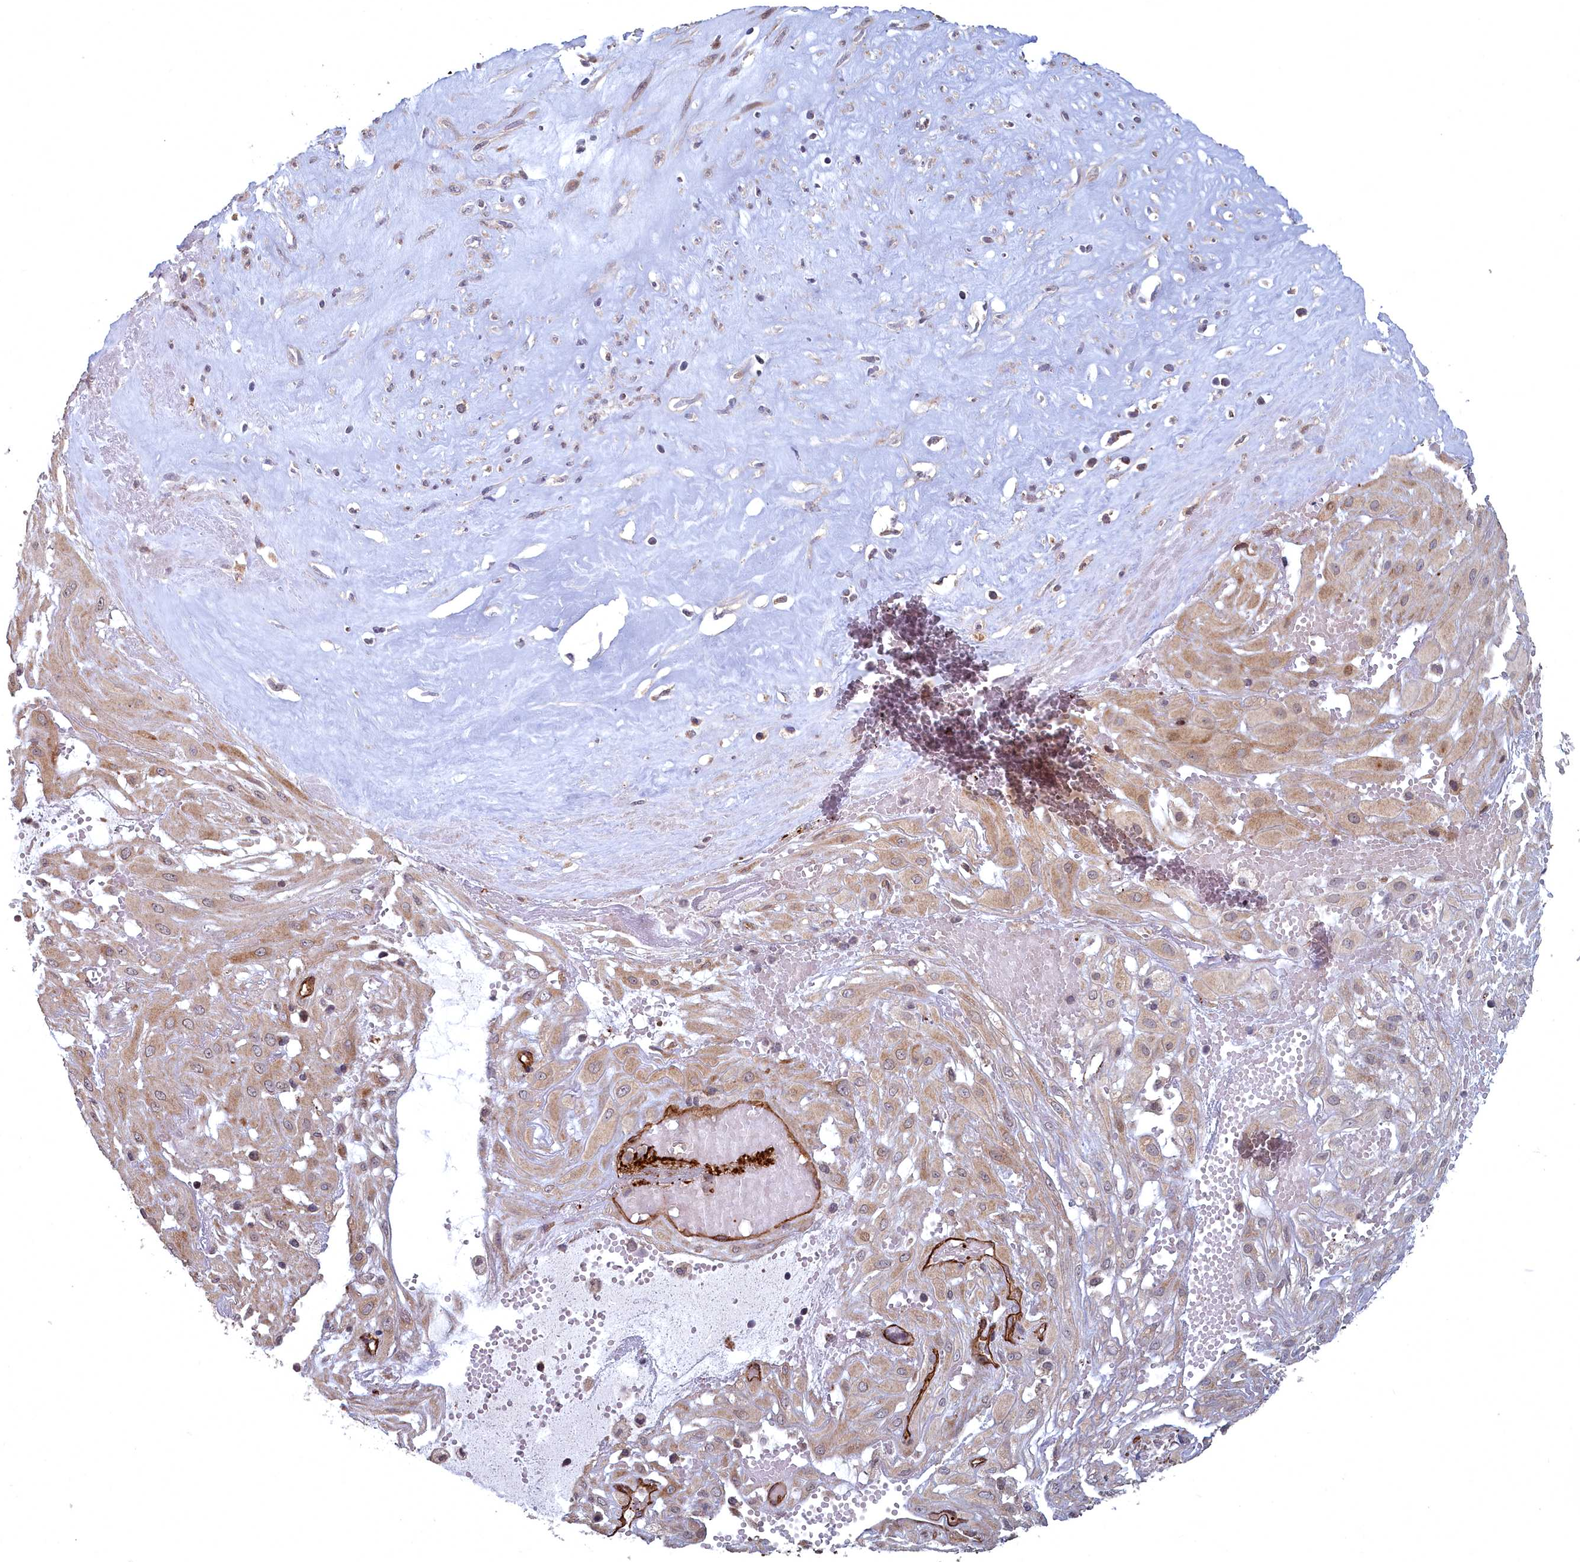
{"staining": {"intensity": "moderate", "quantity": "<25%", "location": "cytoplasmic/membranous,nuclear"}, "tissue": "cervical cancer", "cell_type": "Tumor cells", "image_type": "cancer", "snomed": [{"axis": "morphology", "description": "Squamous cell carcinoma, NOS"}, {"axis": "topography", "description": "Cervix"}], "caption": "High-magnification brightfield microscopy of cervical cancer (squamous cell carcinoma) stained with DAB (brown) and counterstained with hematoxylin (blue). tumor cells exhibit moderate cytoplasmic/membranous and nuclear staining is identified in approximately<25% of cells. Immunohistochemistry (ihc) stains the protein of interest in brown and the nuclei are stained blue.", "gene": "TSPYL4", "patient": {"sex": "female", "age": 36}}